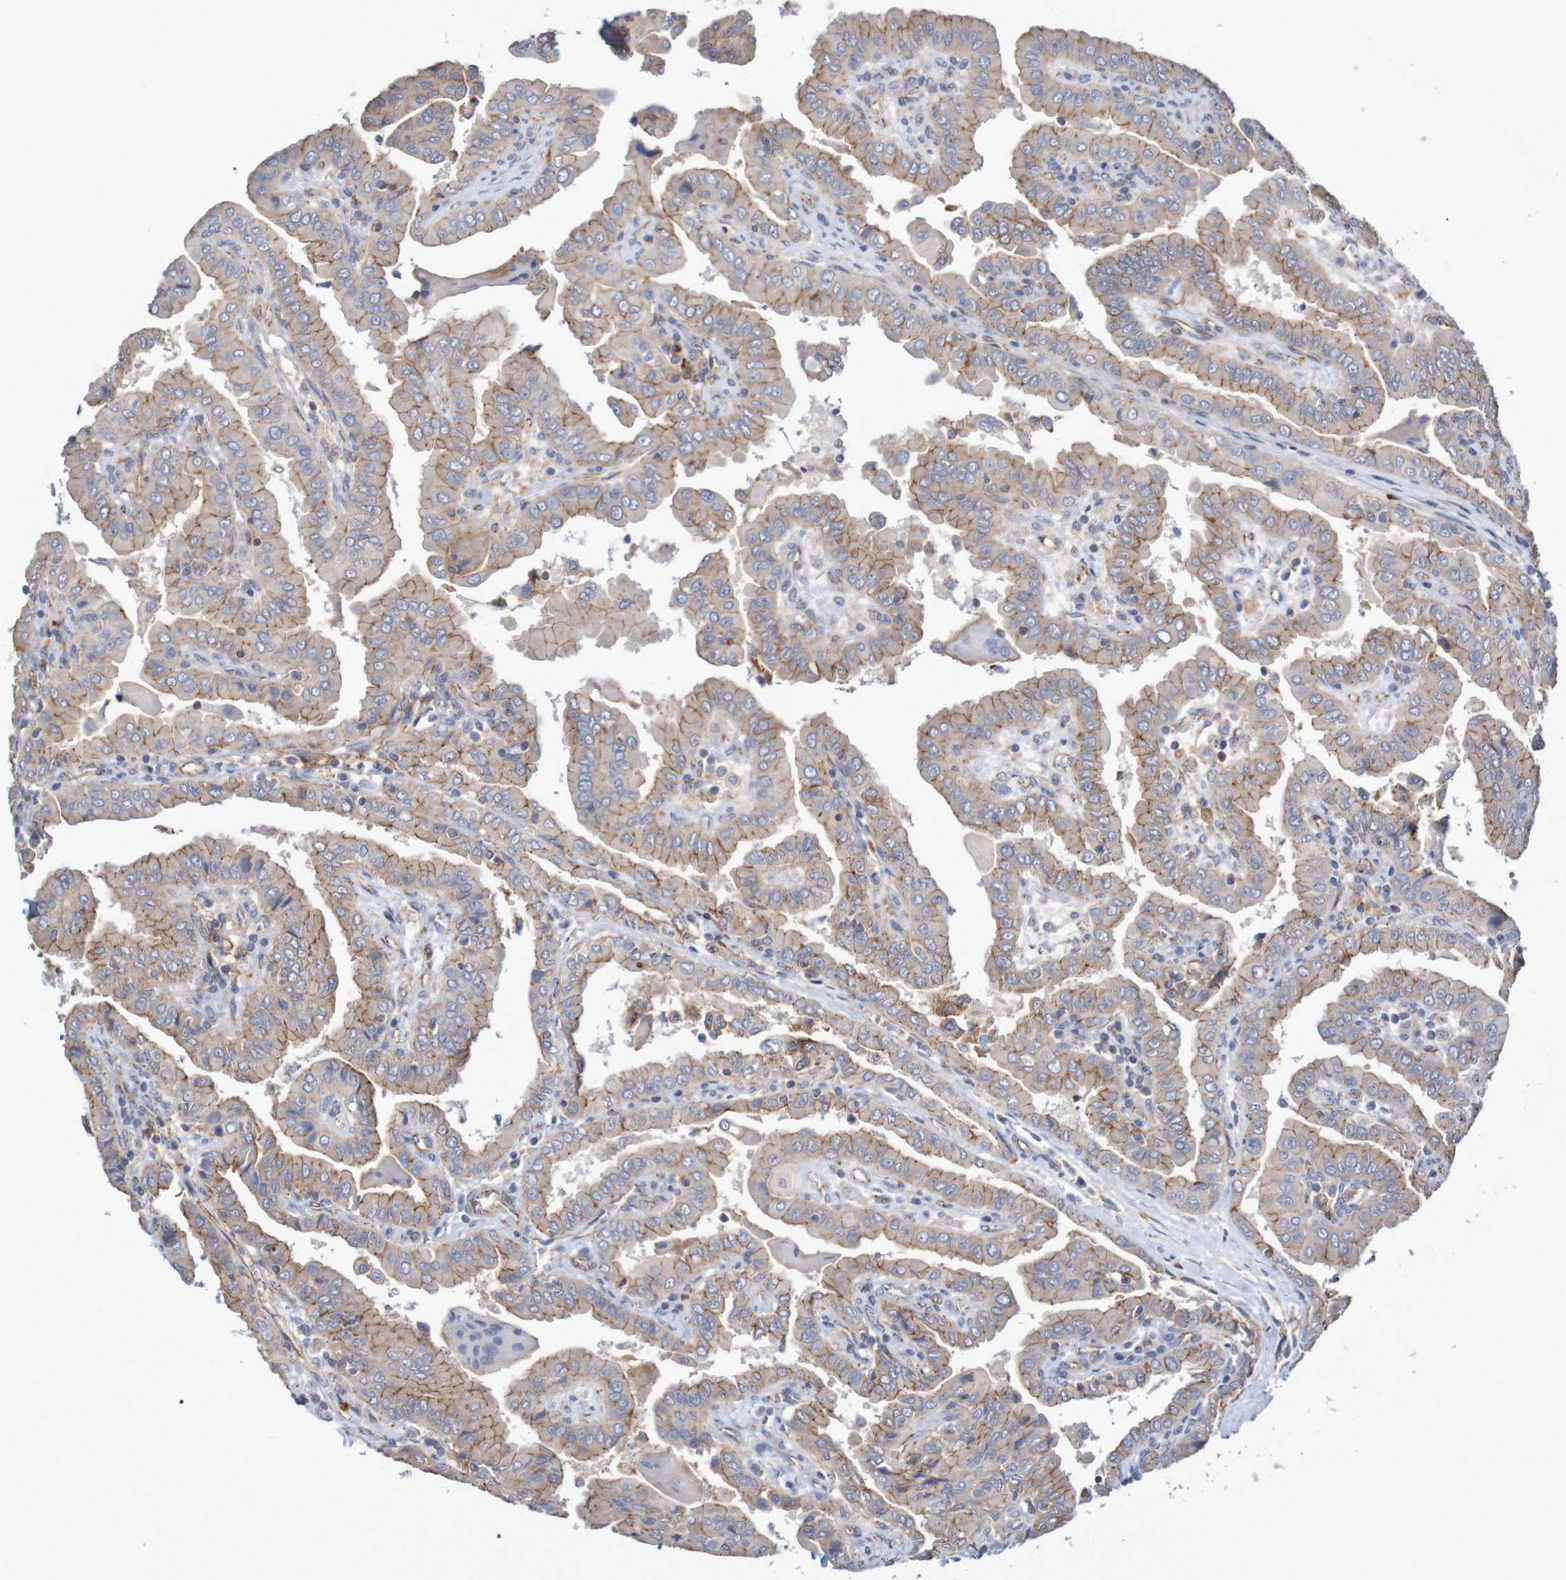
{"staining": {"intensity": "moderate", "quantity": "25%-75%", "location": "cytoplasmic/membranous"}, "tissue": "thyroid cancer", "cell_type": "Tumor cells", "image_type": "cancer", "snomed": [{"axis": "morphology", "description": "Papillary adenocarcinoma, NOS"}, {"axis": "topography", "description": "Thyroid gland"}], "caption": "Protein analysis of papillary adenocarcinoma (thyroid) tissue shows moderate cytoplasmic/membranous staining in about 25%-75% of tumor cells.", "gene": "NECTIN2", "patient": {"sex": "male", "age": 33}}